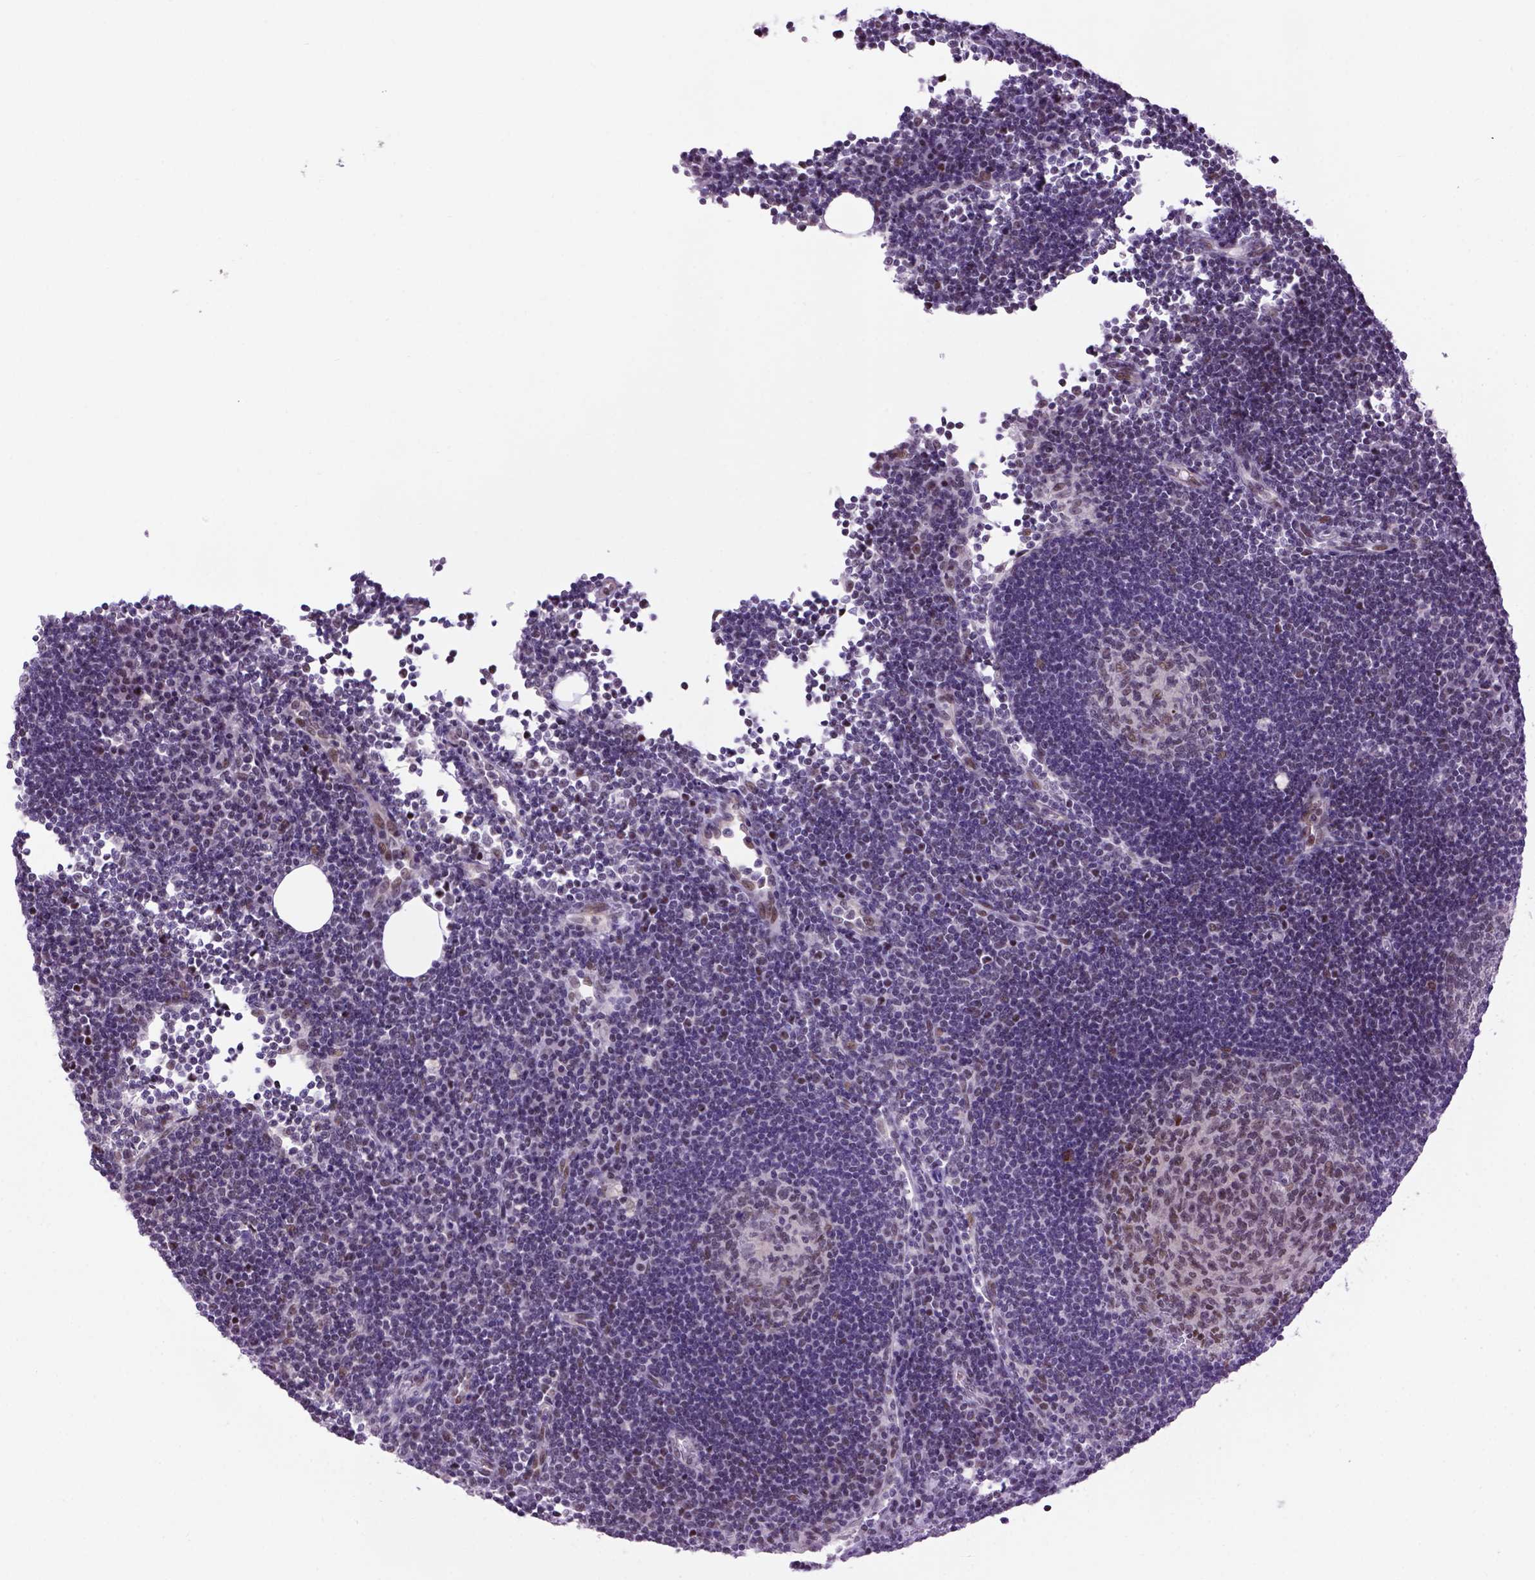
{"staining": {"intensity": "moderate", "quantity": "<25%", "location": "nuclear"}, "tissue": "lymph node", "cell_type": "Germinal center cells", "image_type": "normal", "snomed": [{"axis": "morphology", "description": "Normal tissue, NOS"}, {"axis": "topography", "description": "Lymph node"}], "caption": "Immunohistochemistry of unremarkable human lymph node reveals low levels of moderate nuclear expression in about <25% of germinal center cells.", "gene": "TBPL1", "patient": {"sex": "male", "age": 67}}